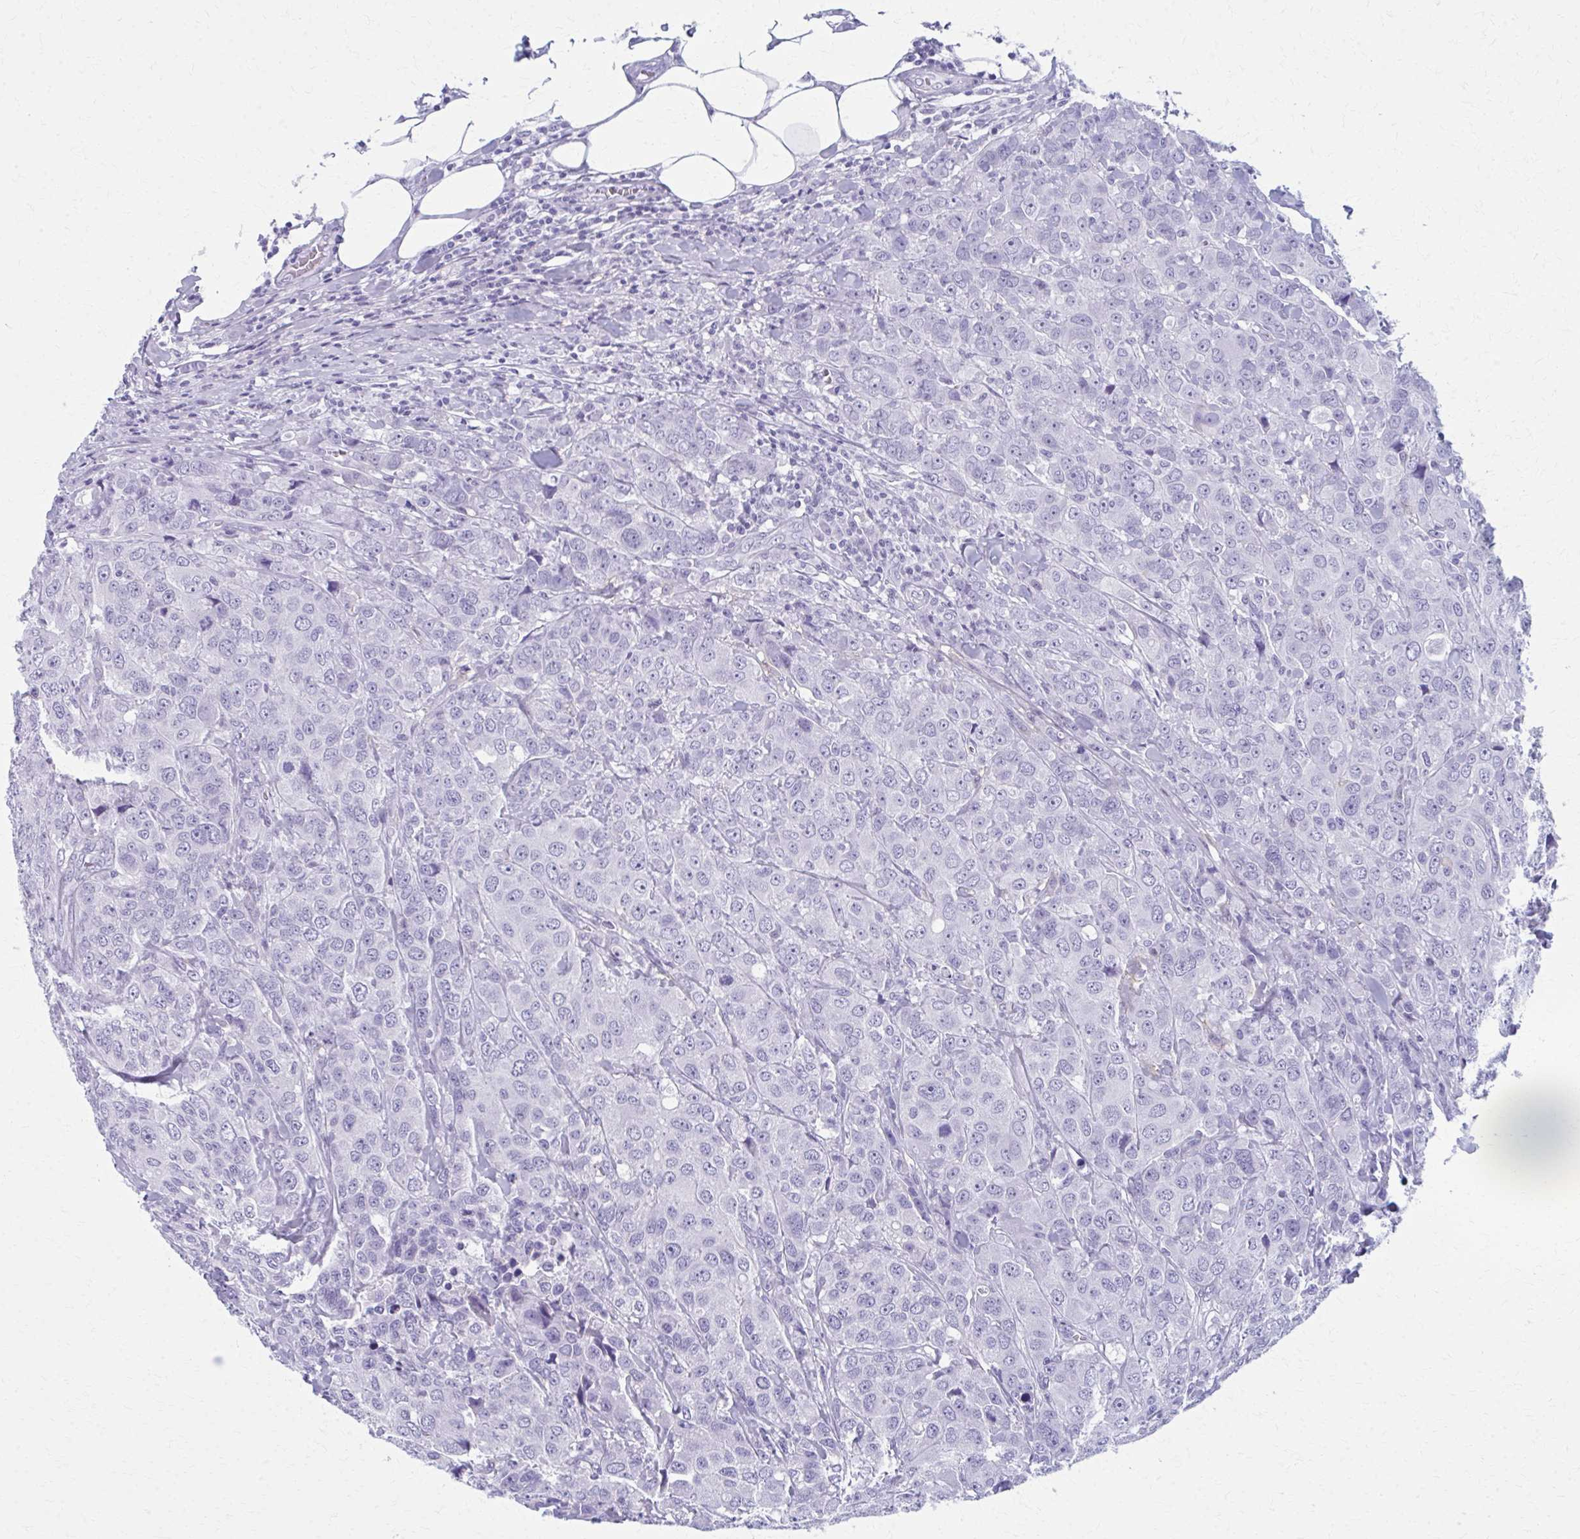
{"staining": {"intensity": "negative", "quantity": "none", "location": "none"}, "tissue": "breast cancer", "cell_type": "Tumor cells", "image_type": "cancer", "snomed": [{"axis": "morphology", "description": "Duct carcinoma"}, {"axis": "topography", "description": "Breast"}], "caption": "Photomicrograph shows no significant protein positivity in tumor cells of breast cancer.", "gene": "MPLKIP", "patient": {"sex": "female", "age": 43}}